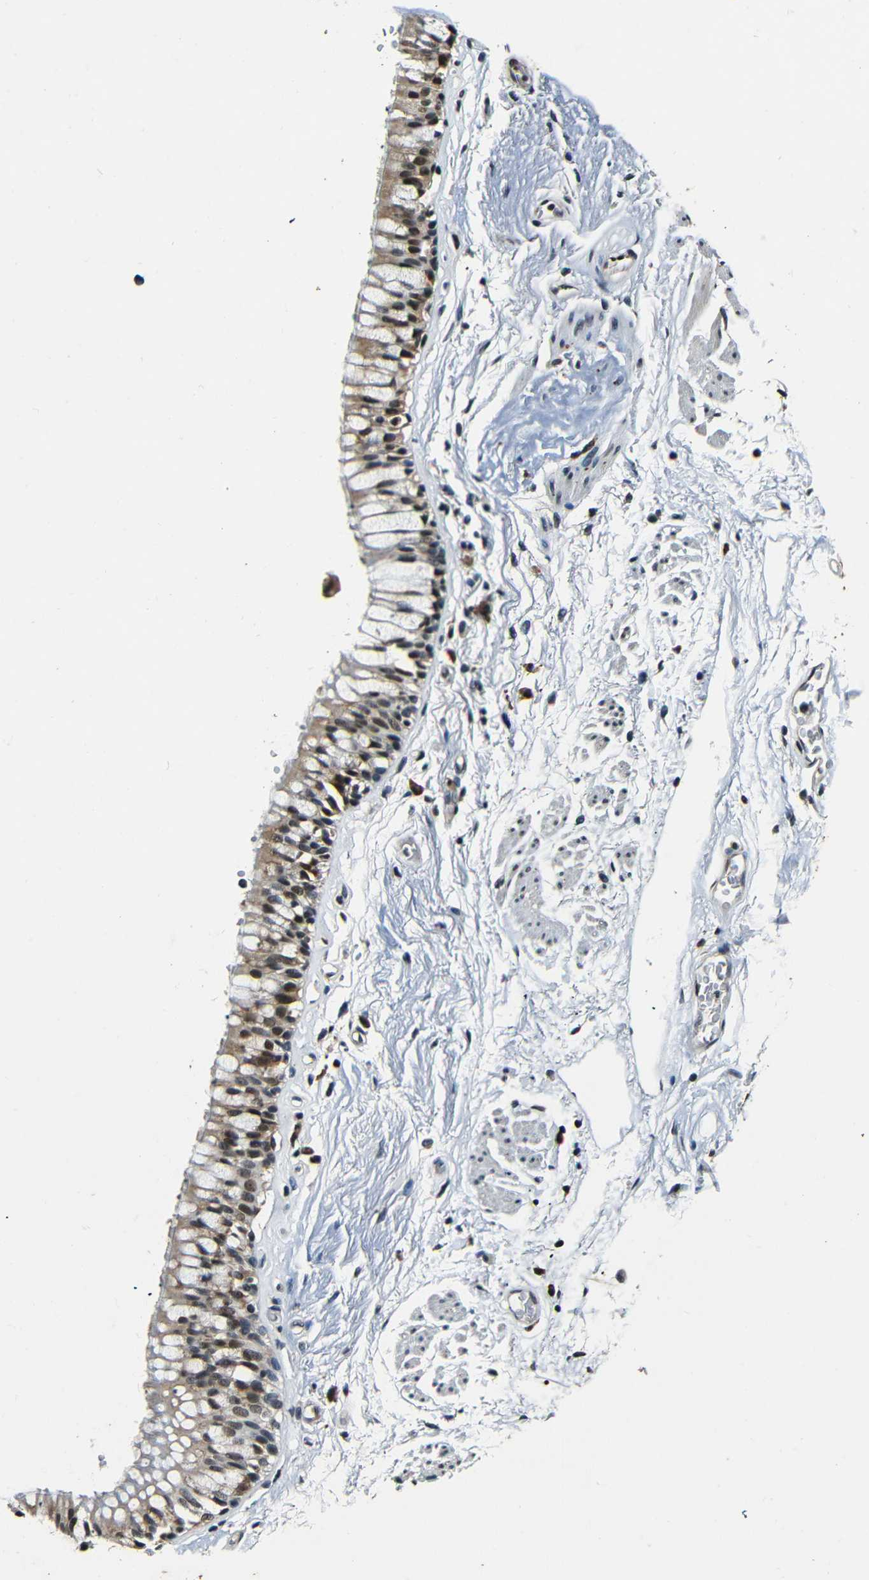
{"staining": {"intensity": "weak", "quantity": ">75%", "location": "cytoplasmic/membranous"}, "tissue": "adipose tissue", "cell_type": "Adipocytes", "image_type": "normal", "snomed": [{"axis": "morphology", "description": "Normal tissue, NOS"}, {"axis": "topography", "description": "Cartilage tissue"}, {"axis": "topography", "description": "Bronchus"}], "caption": "IHC micrograph of unremarkable adipose tissue stained for a protein (brown), which displays low levels of weak cytoplasmic/membranous staining in about >75% of adipocytes.", "gene": "FOXD4L1", "patient": {"sex": "female", "age": 73}}